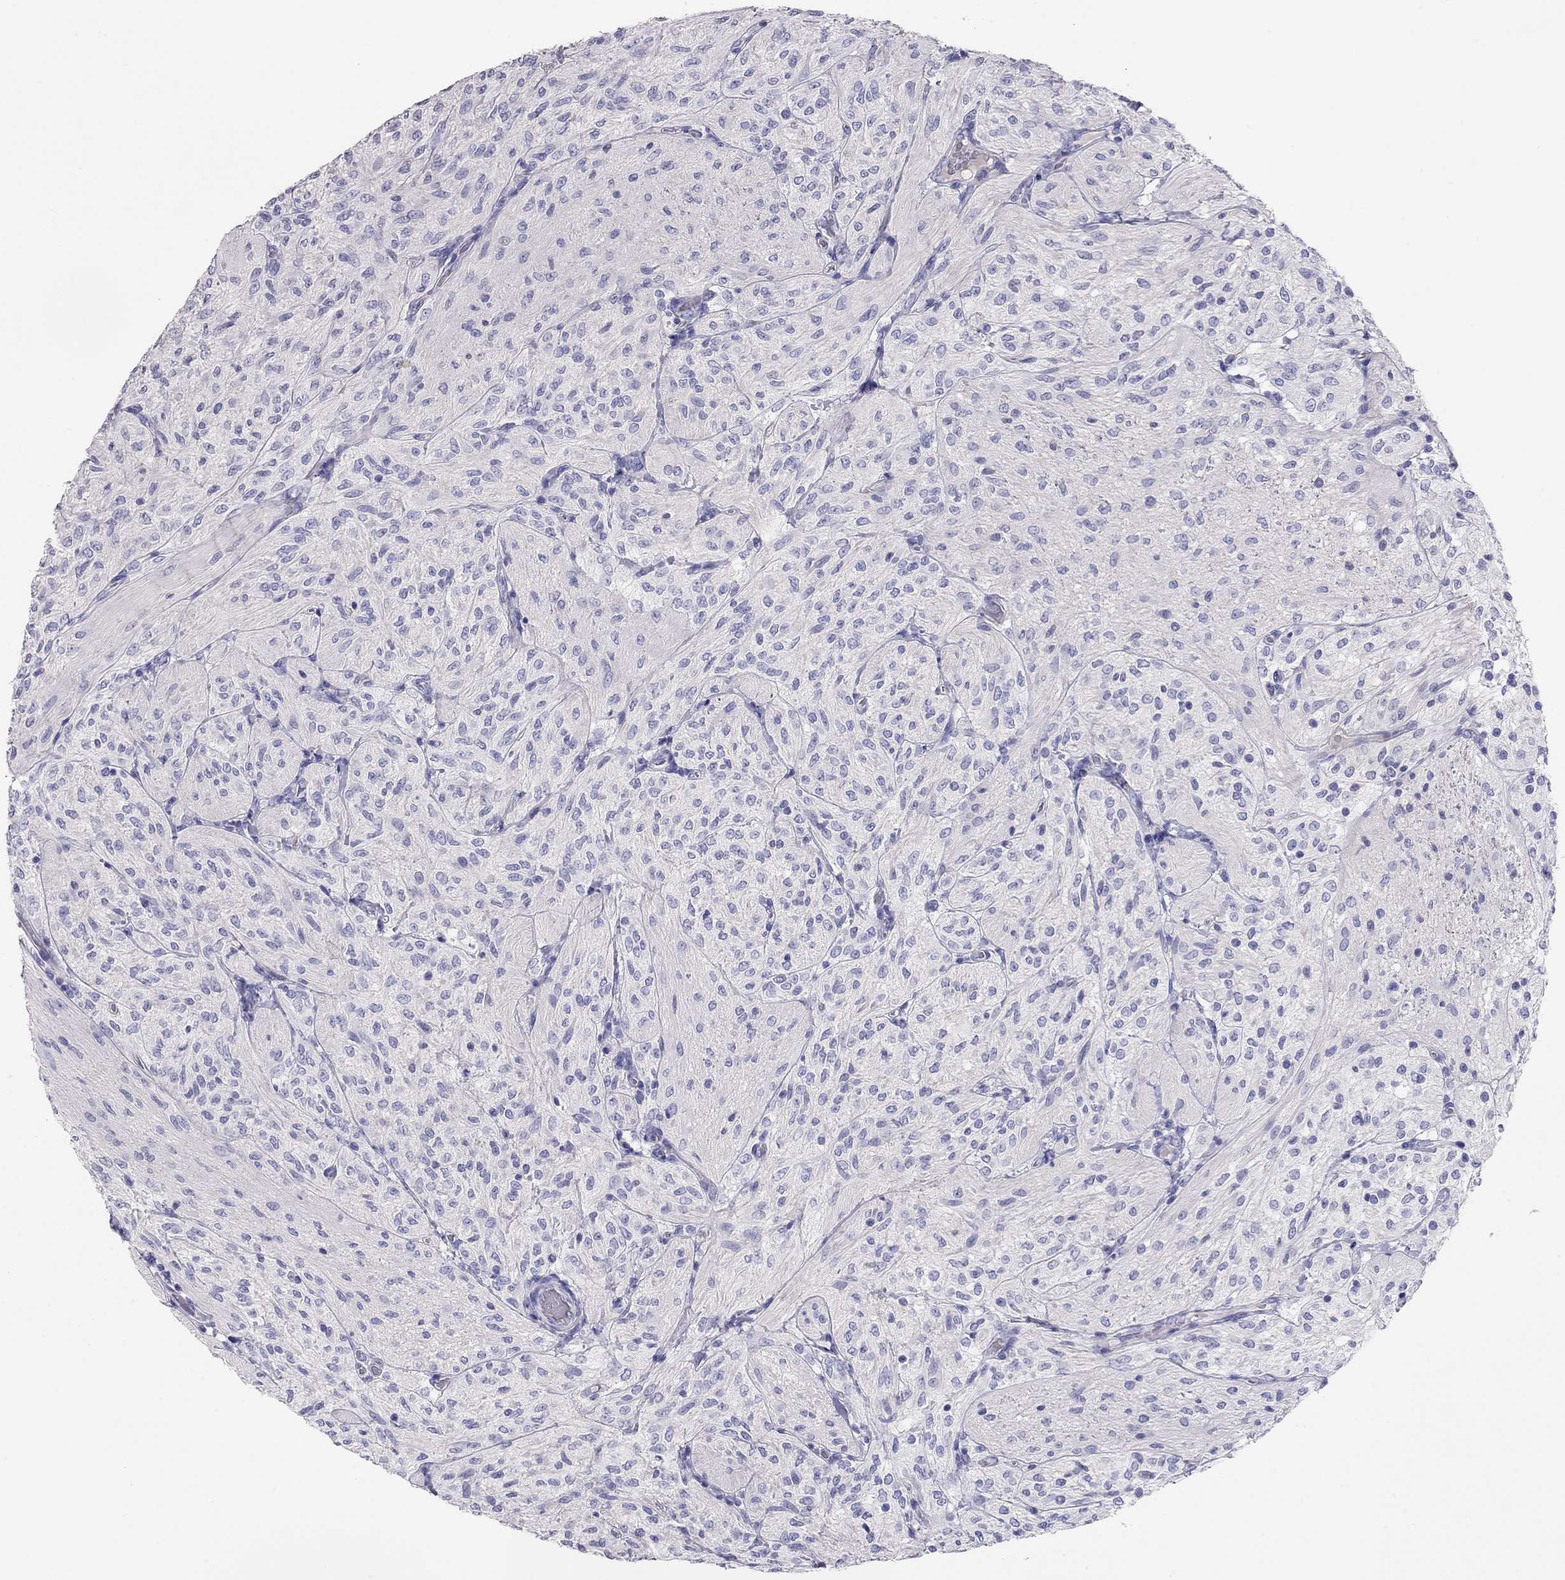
{"staining": {"intensity": "negative", "quantity": "none", "location": "none"}, "tissue": "glioma", "cell_type": "Tumor cells", "image_type": "cancer", "snomed": [{"axis": "morphology", "description": "Glioma, malignant, Low grade"}, {"axis": "topography", "description": "Brain"}], "caption": "A micrograph of human malignant glioma (low-grade) is negative for staining in tumor cells.", "gene": "CALHM1", "patient": {"sex": "male", "age": 3}}